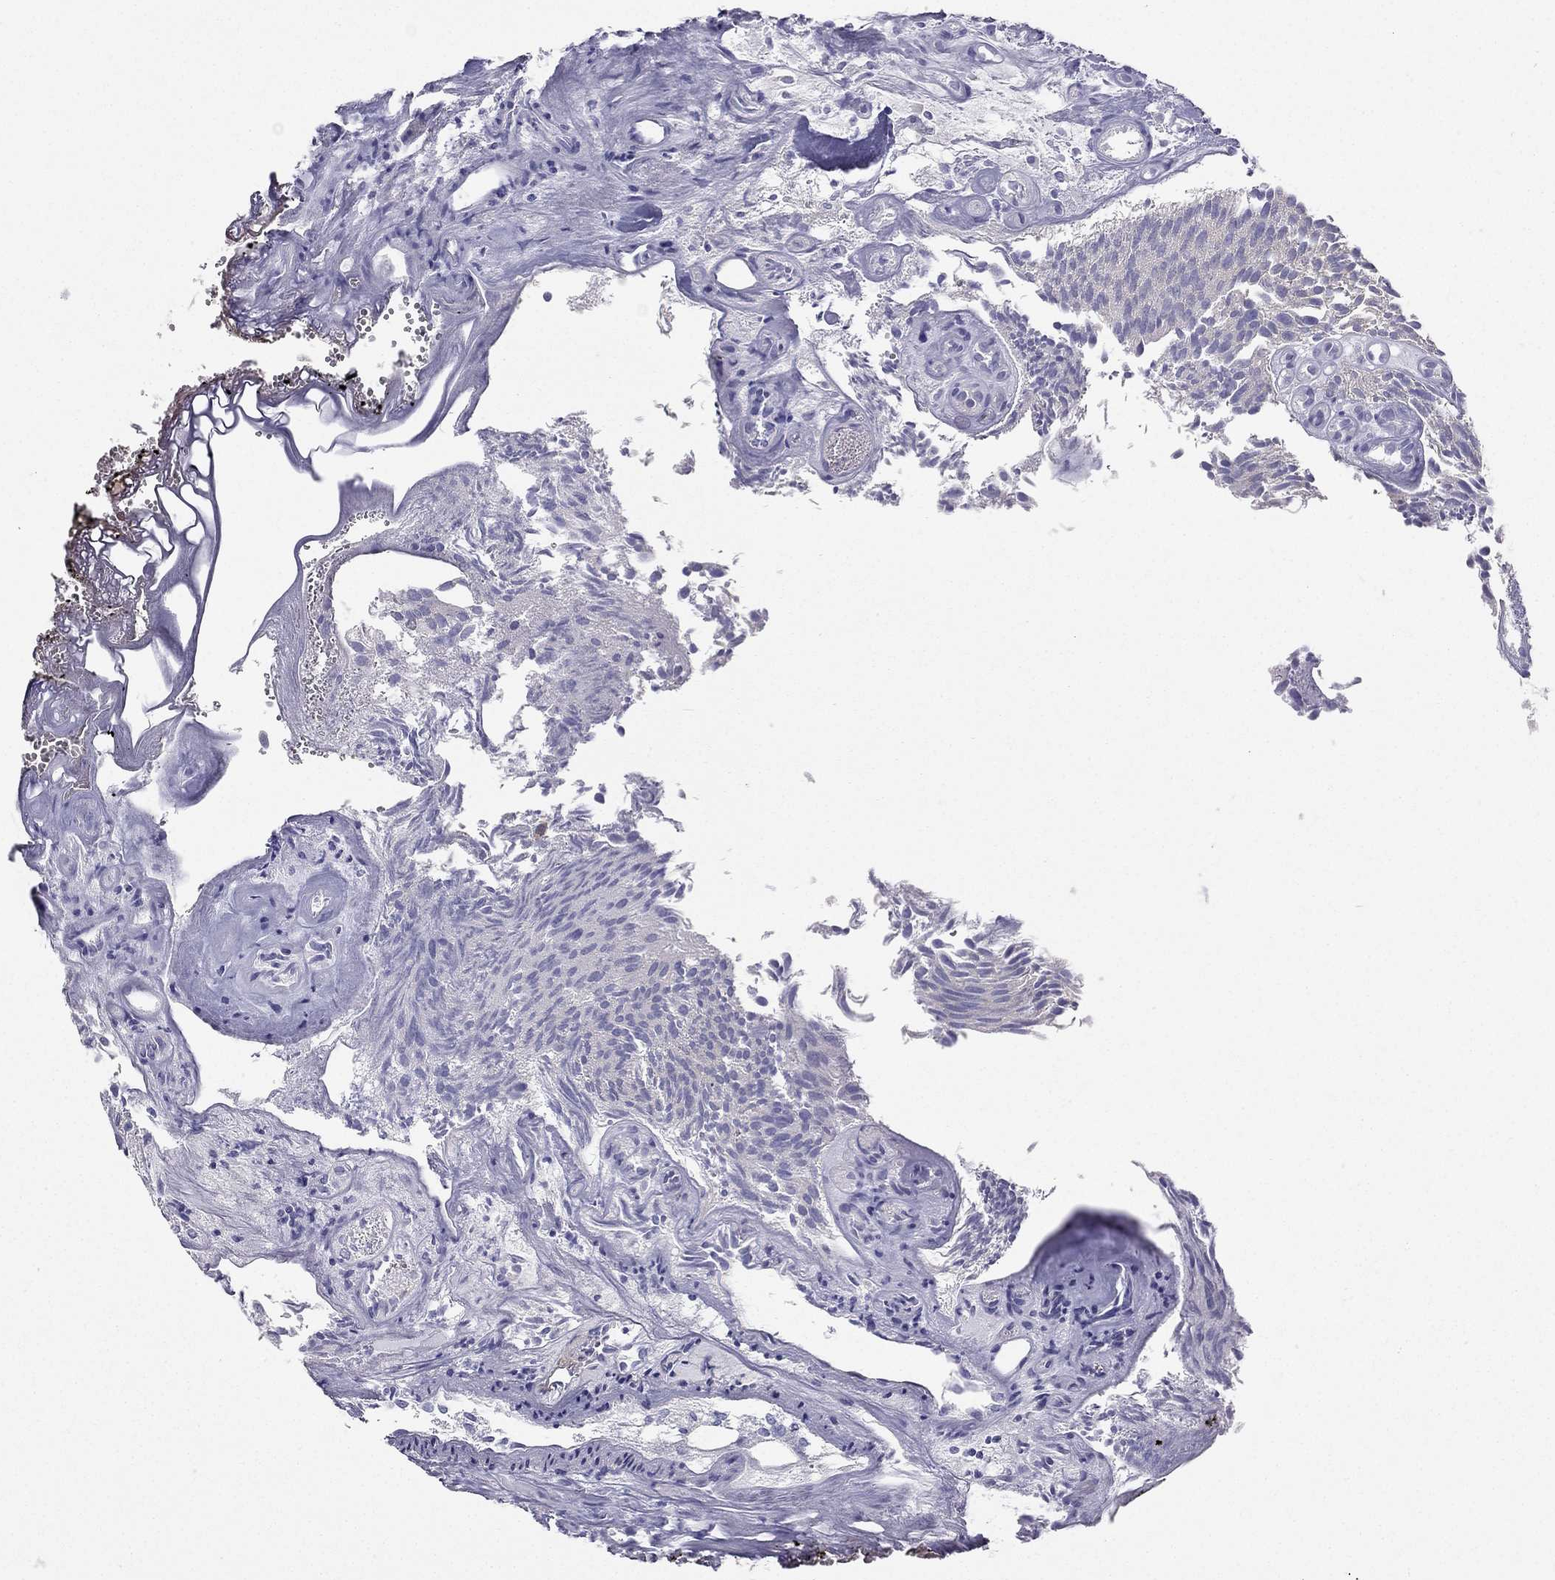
{"staining": {"intensity": "negative", "quantity": "none", "location": "none"}, "tissue": "urothelial cancer", "cell_type": "Tumor cells", "image_type": "cancer", "snomed": [{"axis": "morphology", "description": "Urothelial carcinoma, Low grade"}, {"axis": "topography", "description": "Urinary bladder"}], "caption": "This micrograph is of low-grade urothelial carcinoma stained with immunohistochemistry (IHC) to label a protein in brown with the nuclei are counter-stained blue. There is no staining in tumor cells.", "gene": "RSPH14", "patient": {"sex": "female", "age": 87}}